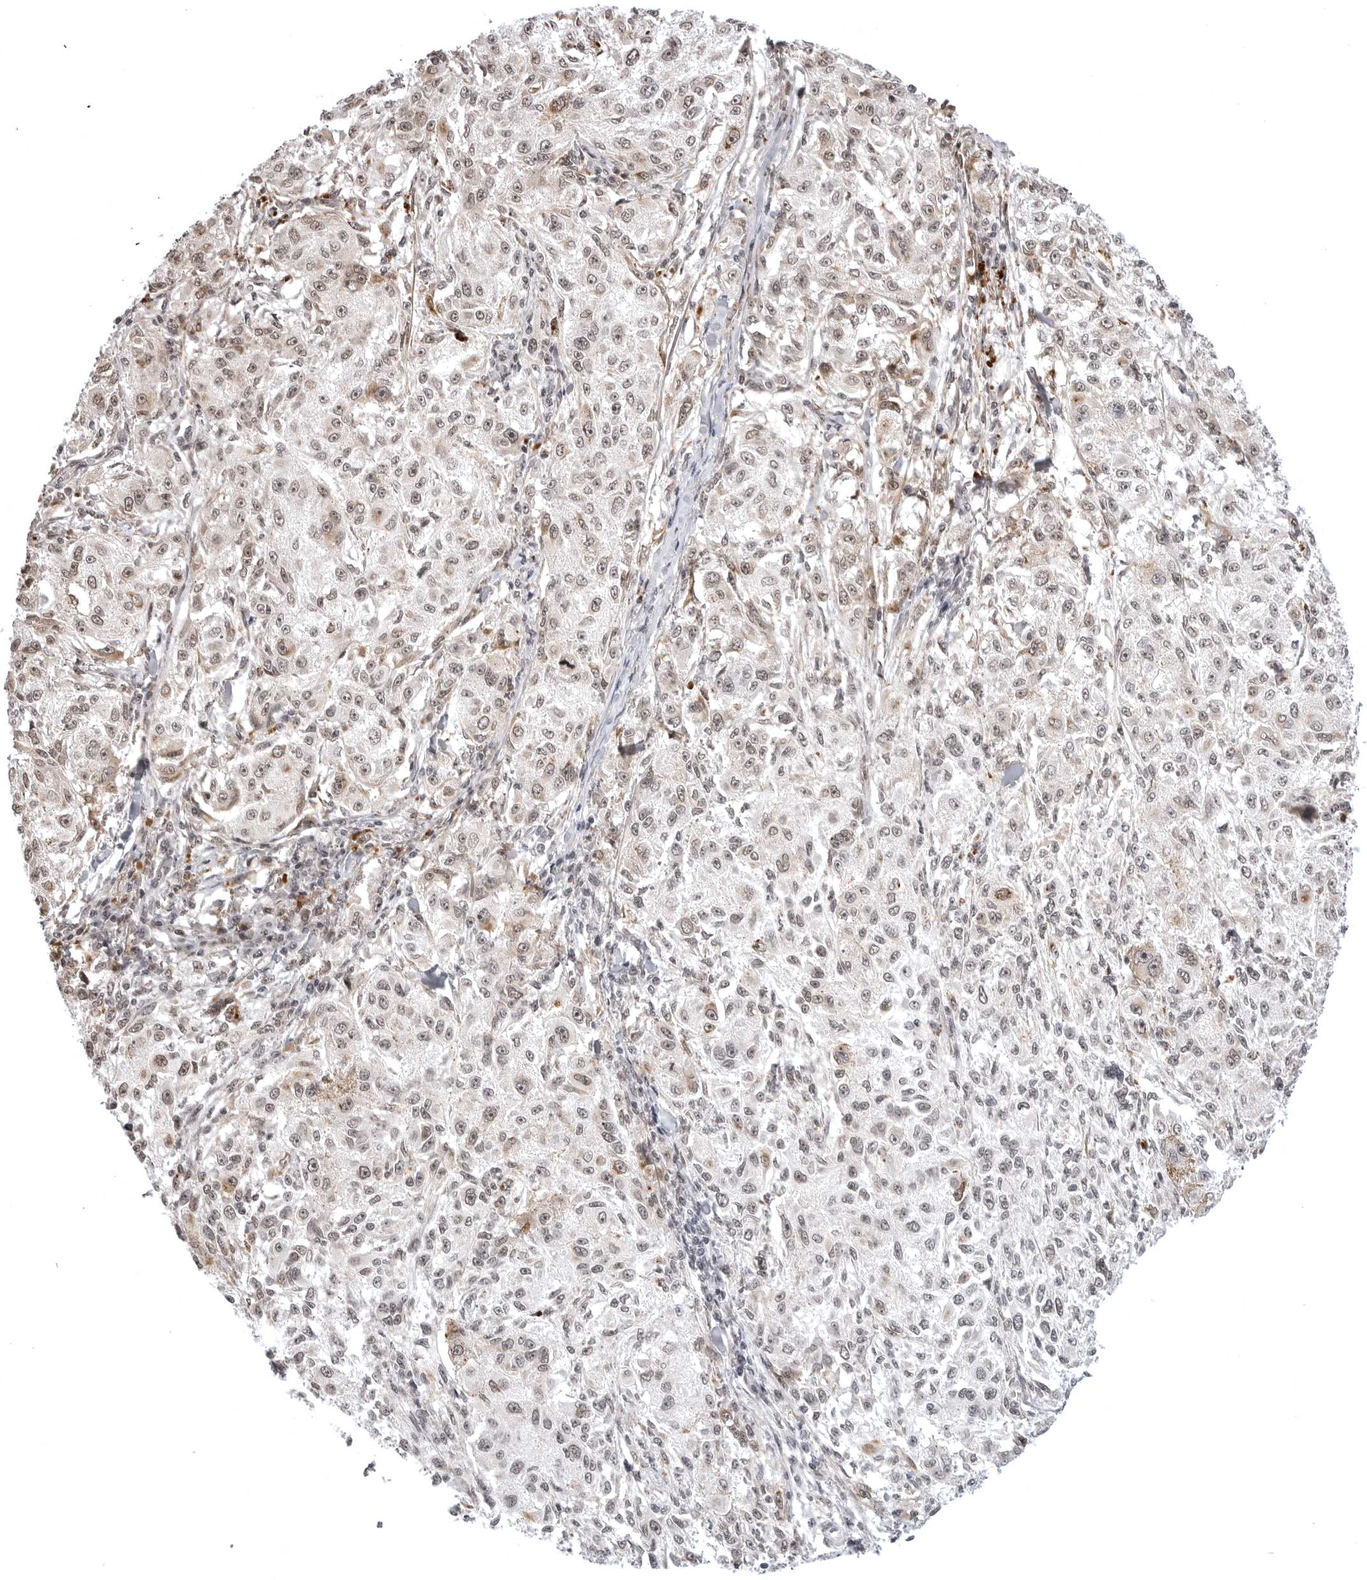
{"staining": {"intensity": "moderate", "quantity": ">75%", "location": "nuclear"}, "tissue": "melanoma", "cell_type": "Tumor cells", "image_type": "cancer", "snomed": [{"axis": "morphology", "description": "Necrosis, NOS"}, {"axis": "morphology", "description": "Malignant melanoma, NOS"}, {"axis": "topography", "description": "Skin"}], "caption": "Tumor cells show medium levels of moderate nuclear staining in approximately >75% of cells in malignant melanoma. Using DAB (brown) and hematoxylin (blue) stains, captured at high magnification using brightfield microscopy.", "gene": "PHF3", "patient": {"sex": "female", "age": 87}}